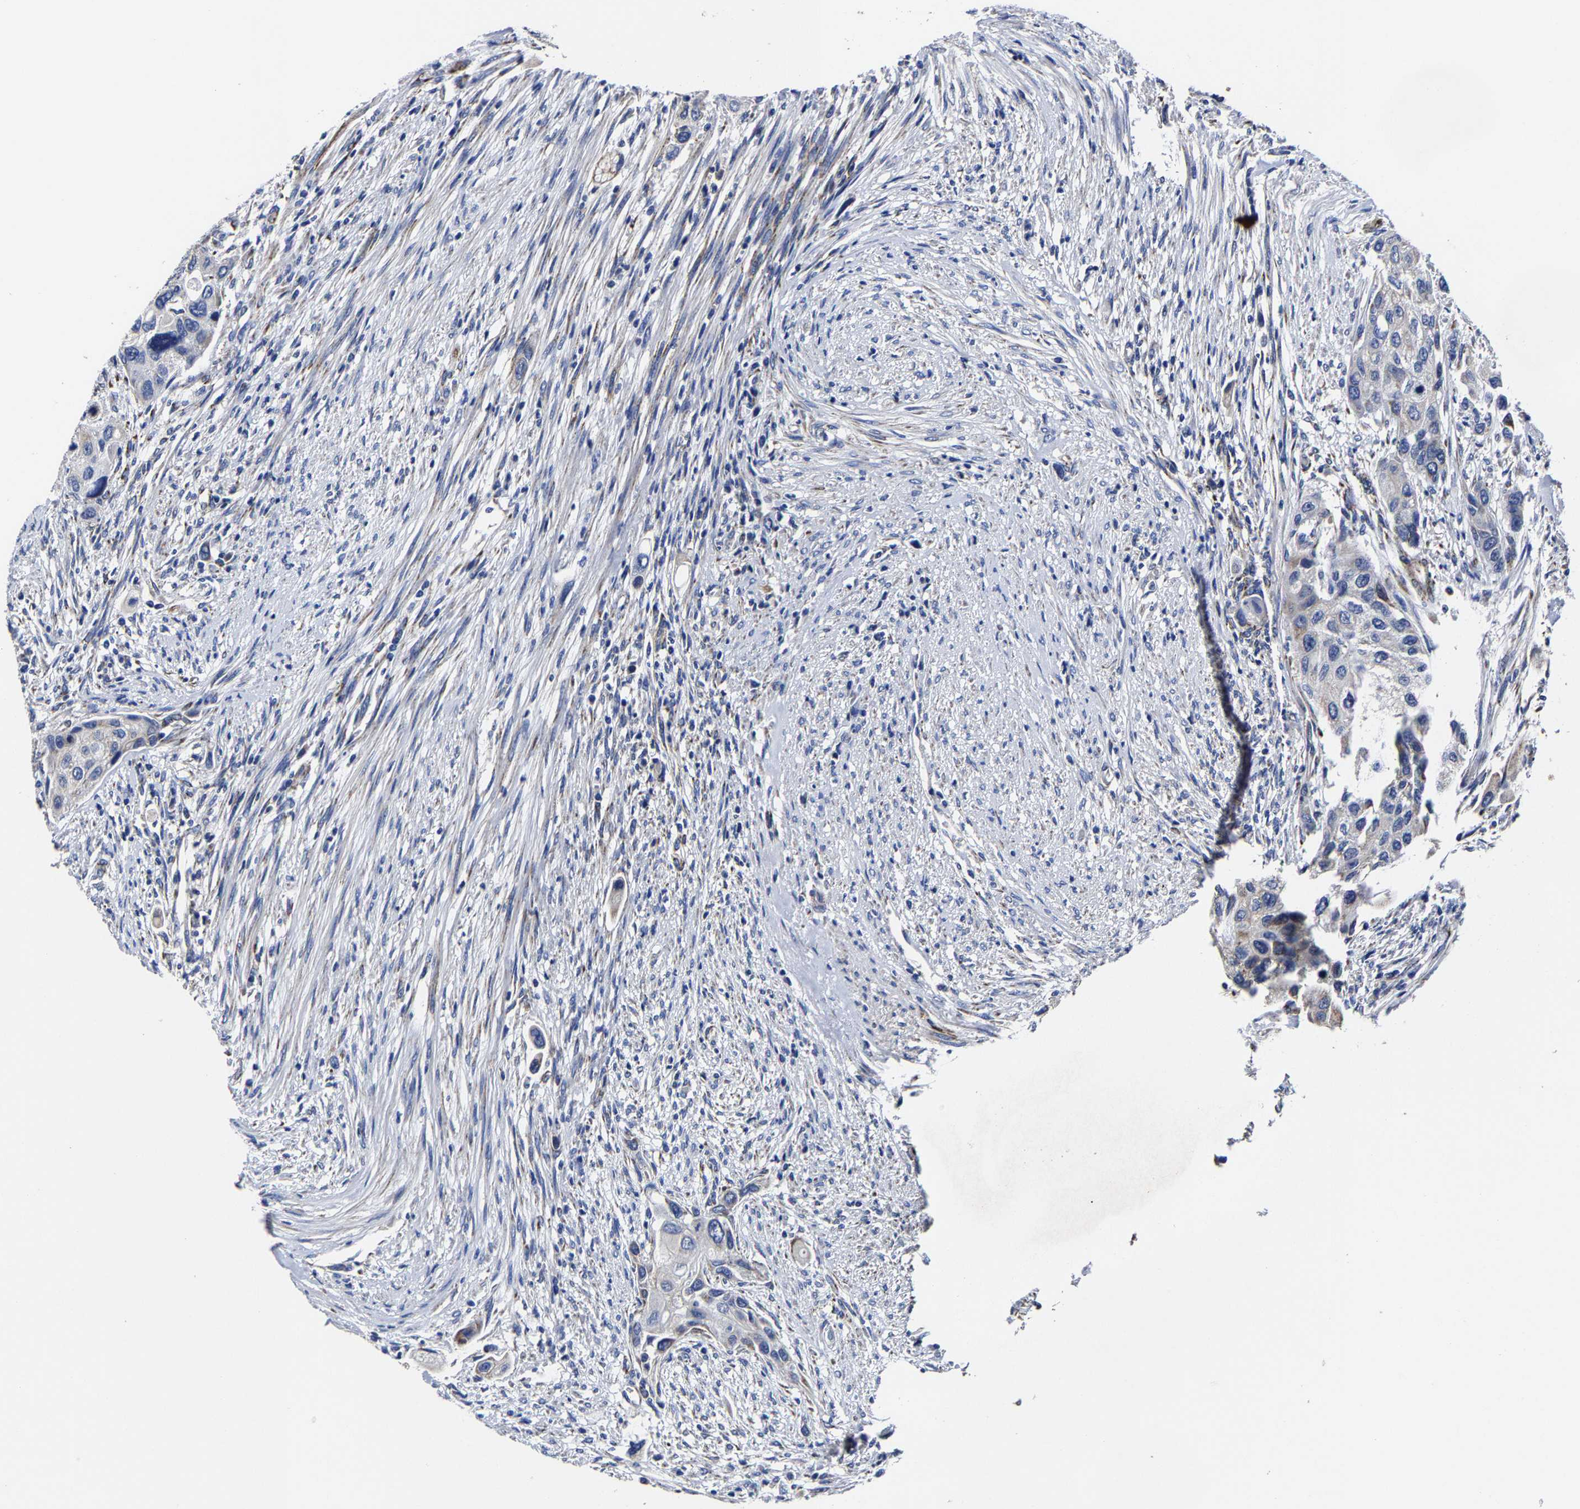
{"staining": {"intensity": "negative", "quantity": "none", "location": "none"}, "tissue": "urothelial cancer", "cell_type": "Tumor cells", "image_type": "cancer", "snomed": [{"axis": "morphology", "description": "Urothelial carcinoma, High grade"}, {"axis": "topography", "description": "Urinary bladder"}], "caption": "A histopathology image of human urothelial cancer is negative for staining in tumor cells.", "gene": "AASS", "patient": {"sex": "female", "age": 56}}